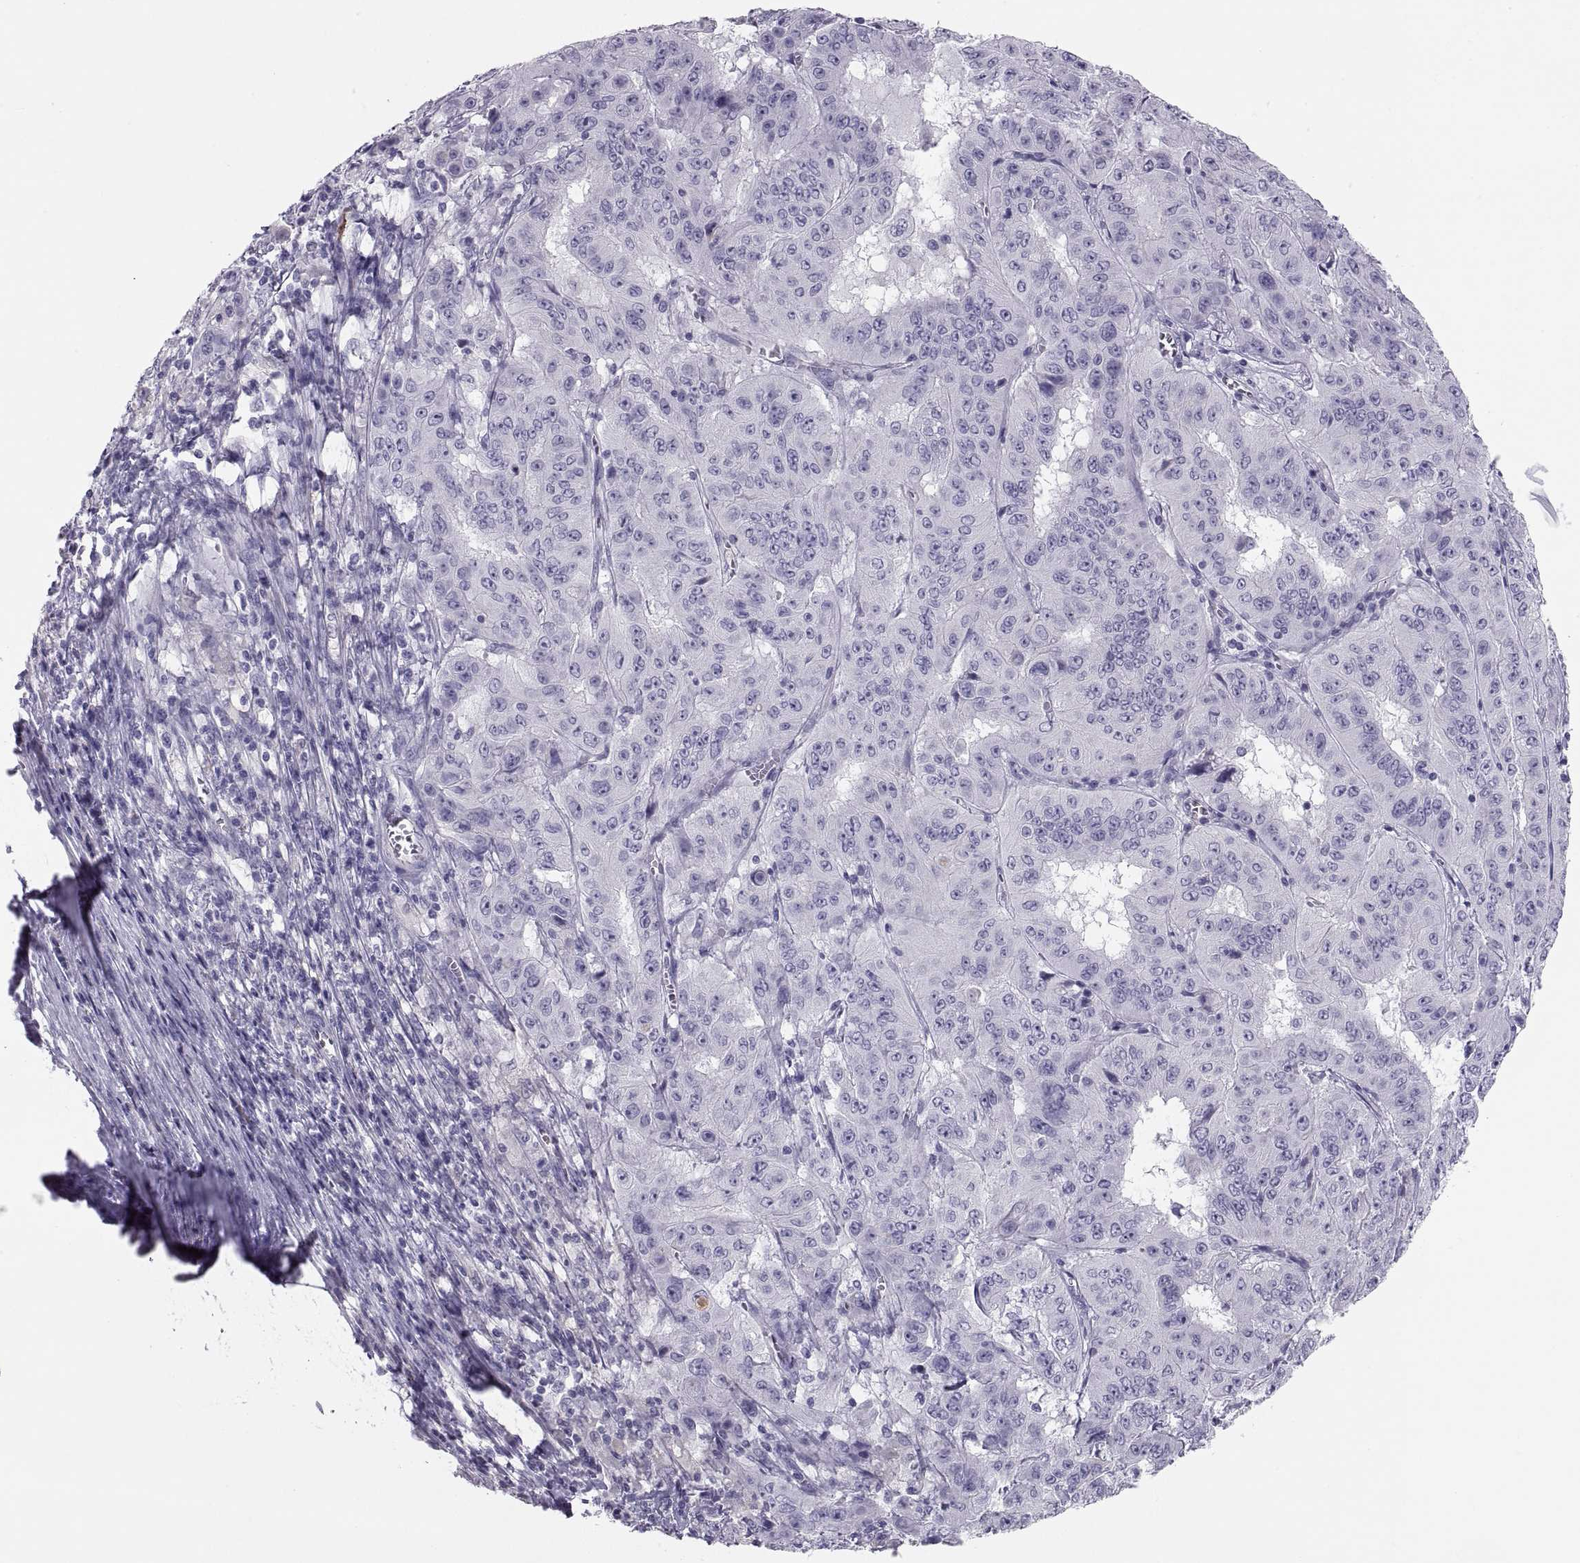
{"staining": {"intensity": "negative", "quantity": "none", "location": "none"}, "tissue": "pancreatic cancer", "cell_type": "Tumor cells", "image_type": "cancer", "snomed": [{"axis": "morphology", "description": "Adenocarcinoma, NOS"}, {"axis": "topography", "description": "Pancreas"}], "caption": "Tumor cells are negative for brown protein staining in adenocarcinoma (pancreatic).", "gene": "MAGEB2", "patient": {"sex": "male", "age": 63}}